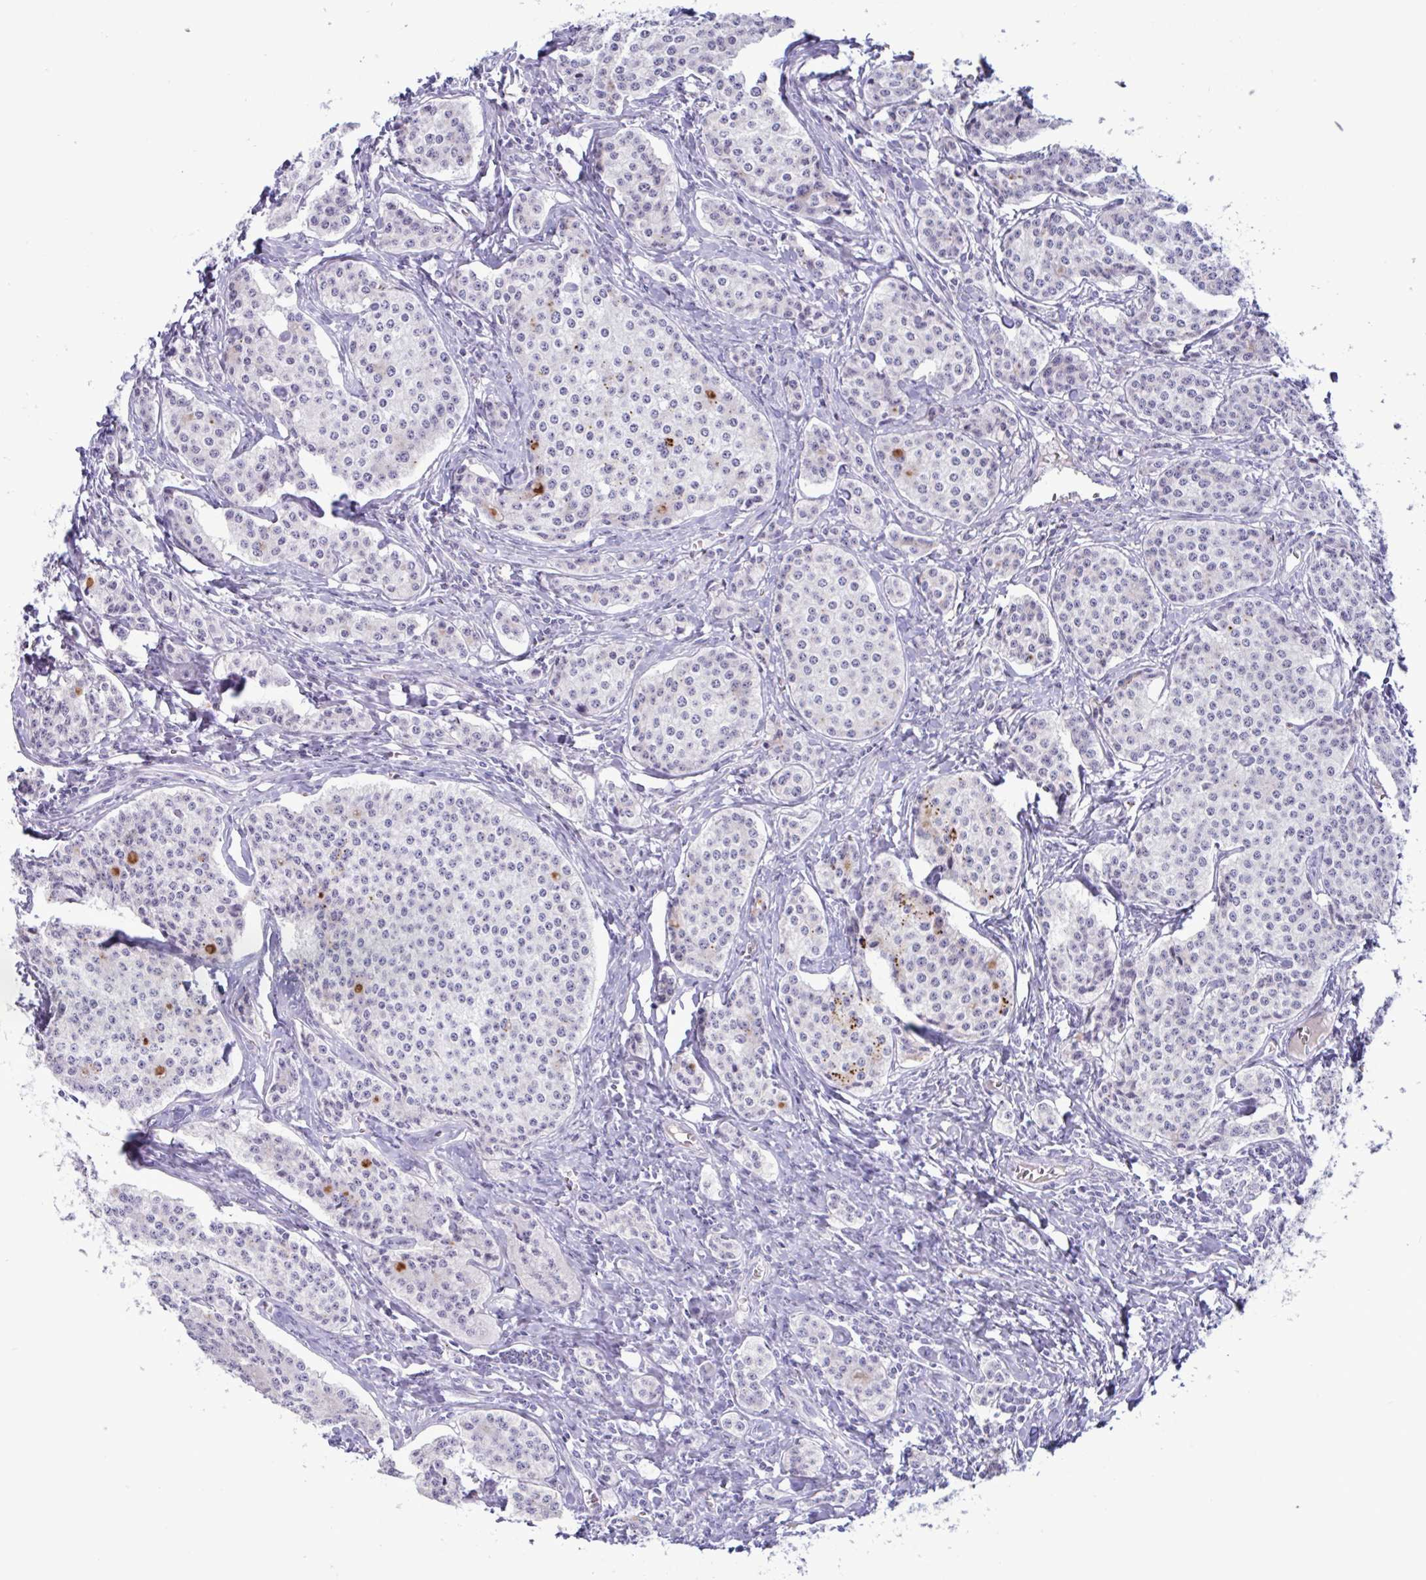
{"staining": {"intensity": "negative", "quantity": "none", "location": "none"}, "tissue": "carcinoid", "cell_type": "Tumor cells", "image_type": "cancer", "snomed": [{"axis": "morphology", "description": "Carcinoid, malignant, NOS"}, {"axis": "topography", "description": "Small intestine"}], "caption": "DAB immunohistochemical staining of human carcinoid exhibits no significant expression in tumor cells.", "gene": "SREBF1", "patient": {"sex": "female", "age": 64}}